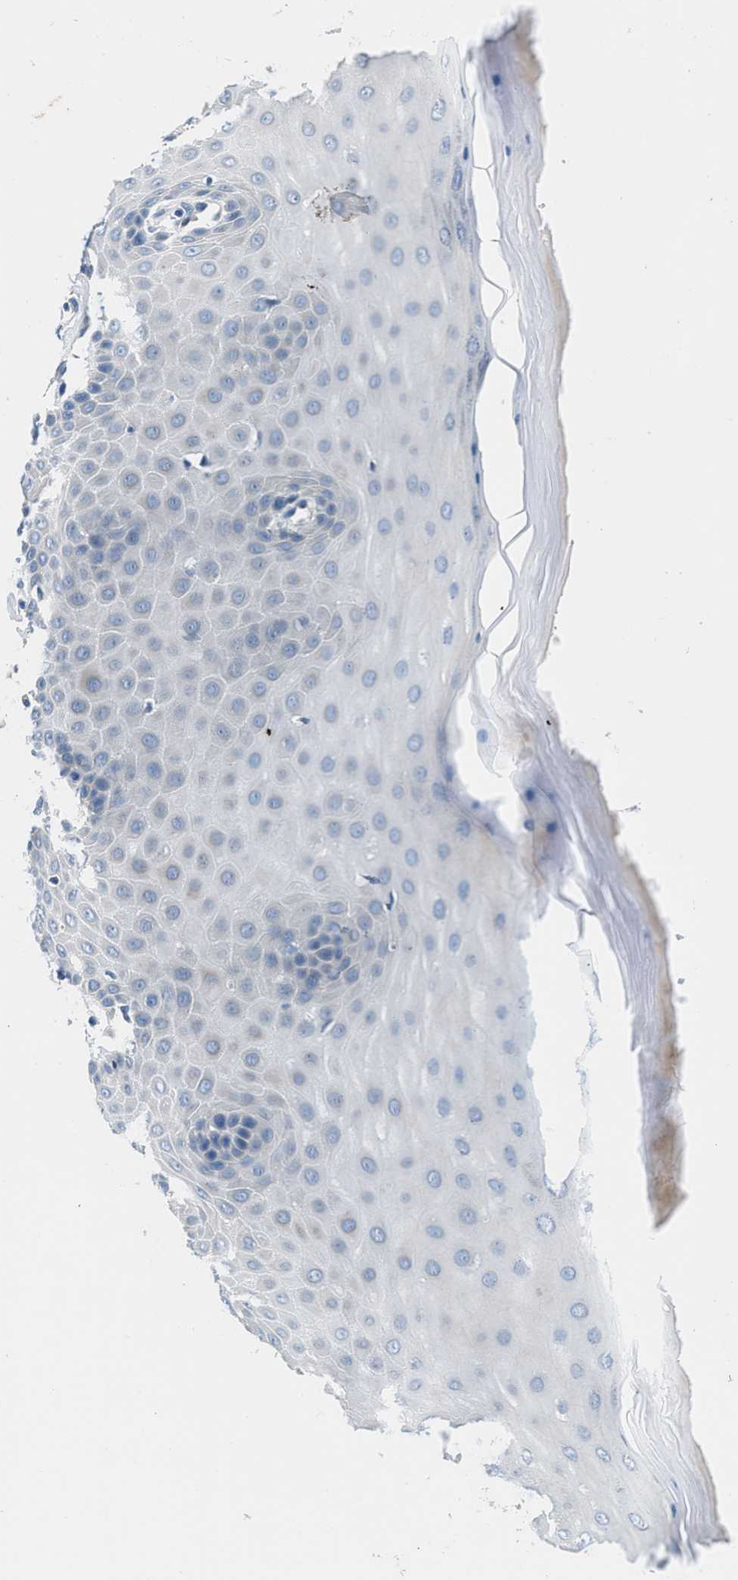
{"staining": {"intensity": "negative", "quantity": "none", "location": "none"}, "tissue": "cervix", "cell_type": "Squamous epithelial cells", "image_type": "normal", "snomed": [{"axis": "morphology", "description": "Normal tissue, NOS"}, {"axis": "topography", "description": "Cervix"}], "caption": "Squamous epithelial cells show no significant protein expression in unremarkable cervix. (Brightfield microscopy of DAB (3,3'-diaminobenzidine) immunohistochemistry (IHC) at high magnification).", "gene": "ADGRE3", "patient": {"sex": "female", "age": 55}}